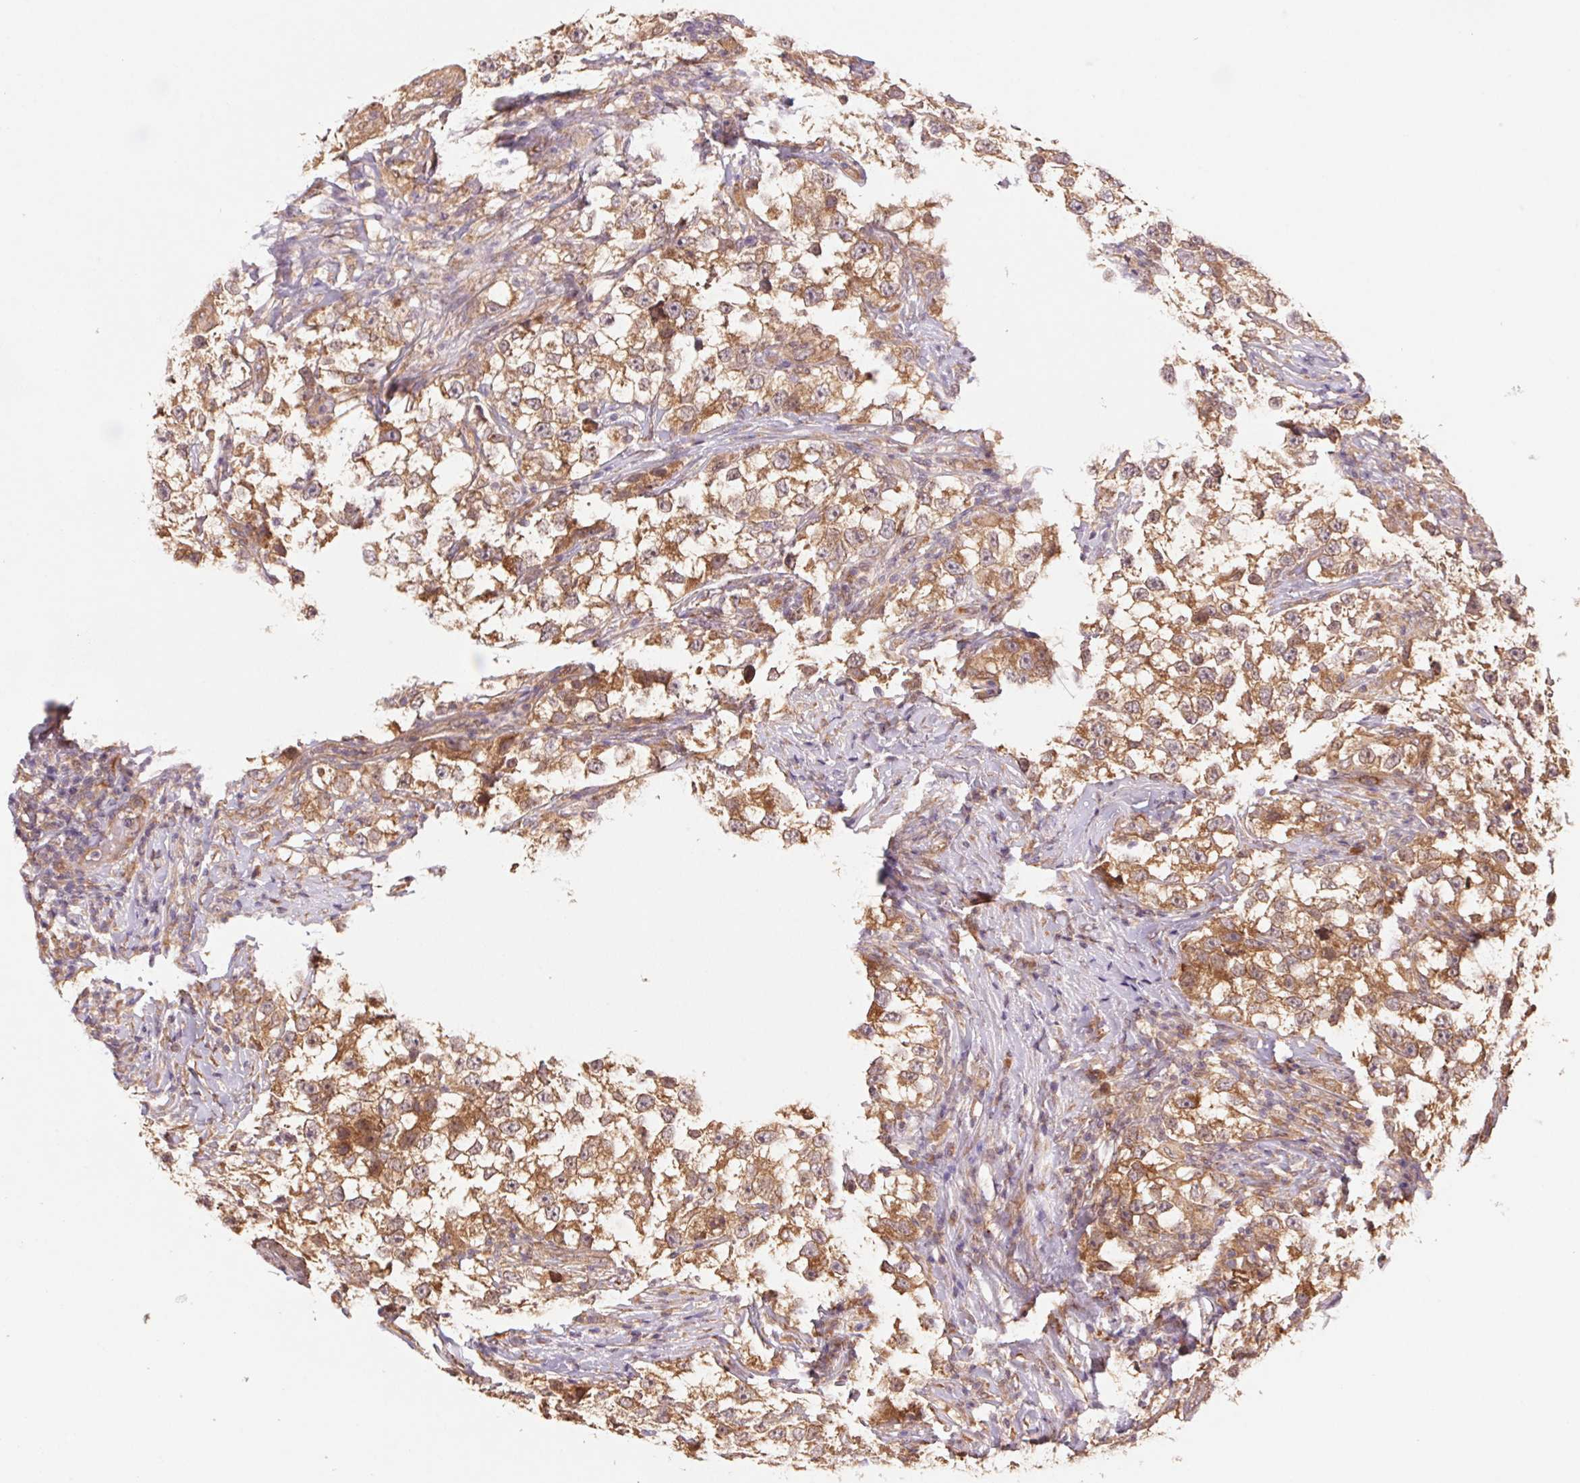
{"staining": {"intensity": "moderate", "quantity": ">75%", "location": "cytoplasmic/membranous"}, "tissue": "testis cancer", "cell_type": "Tumor cells", "image_type": "cancer", "snomed": [{"axis": "morphology", "description": "Seminoma, NOS"}, {"axis": "topography", "description": "Testis"}], "caption": "Immunohistochemical staining of human testis cancer (seminoma) reveals medium levels of moderate cytoplasmic/membranous protein staining in about >75% of tumor cells.", "gene": "RRM1", "patient": {"sex": "male", "age": 46}}